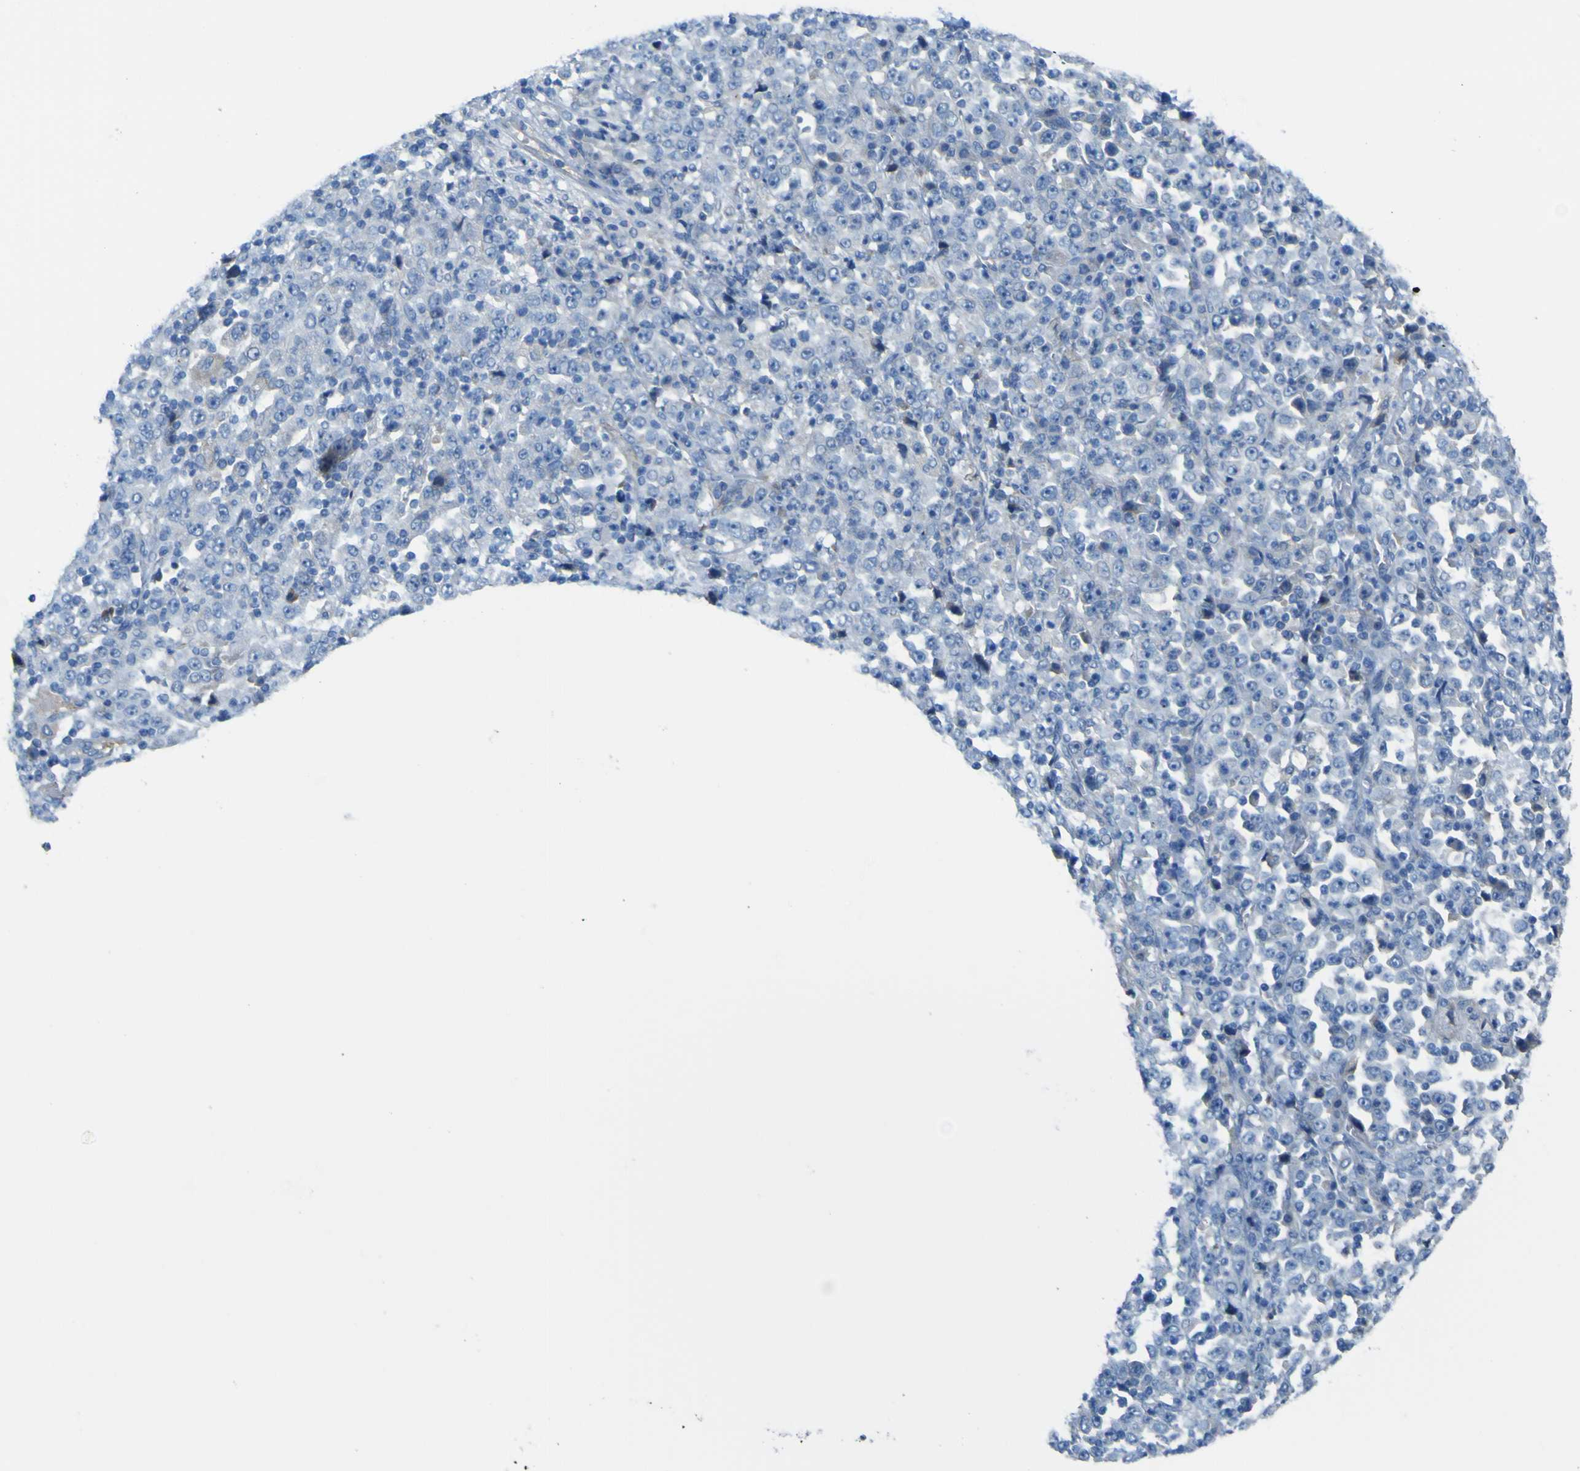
{"staining": {"intensity": "negative", "quantity": "none", "location": "none"}, "tissue": "stomach cancer", "cell_type": "Tumor cells", "image_type": "cancer", "snomed": [{"axis": "morphology", "description": "Normal tissue, NOS"}, {"axis": "morphology", "description": "Adenocarcinoma, NOS"}, {"axis": "topography", "description": "Stomach, upper"}, {"axis": "topography", "description": "Stomach"}], "caption": "Stomach cancer (adenocarcinoma) was stained to show a protein in brown. There is no significant expression in tumor cells.", "gene": "ADGRA2", "patient": {"sex": "male", "age": 59}}